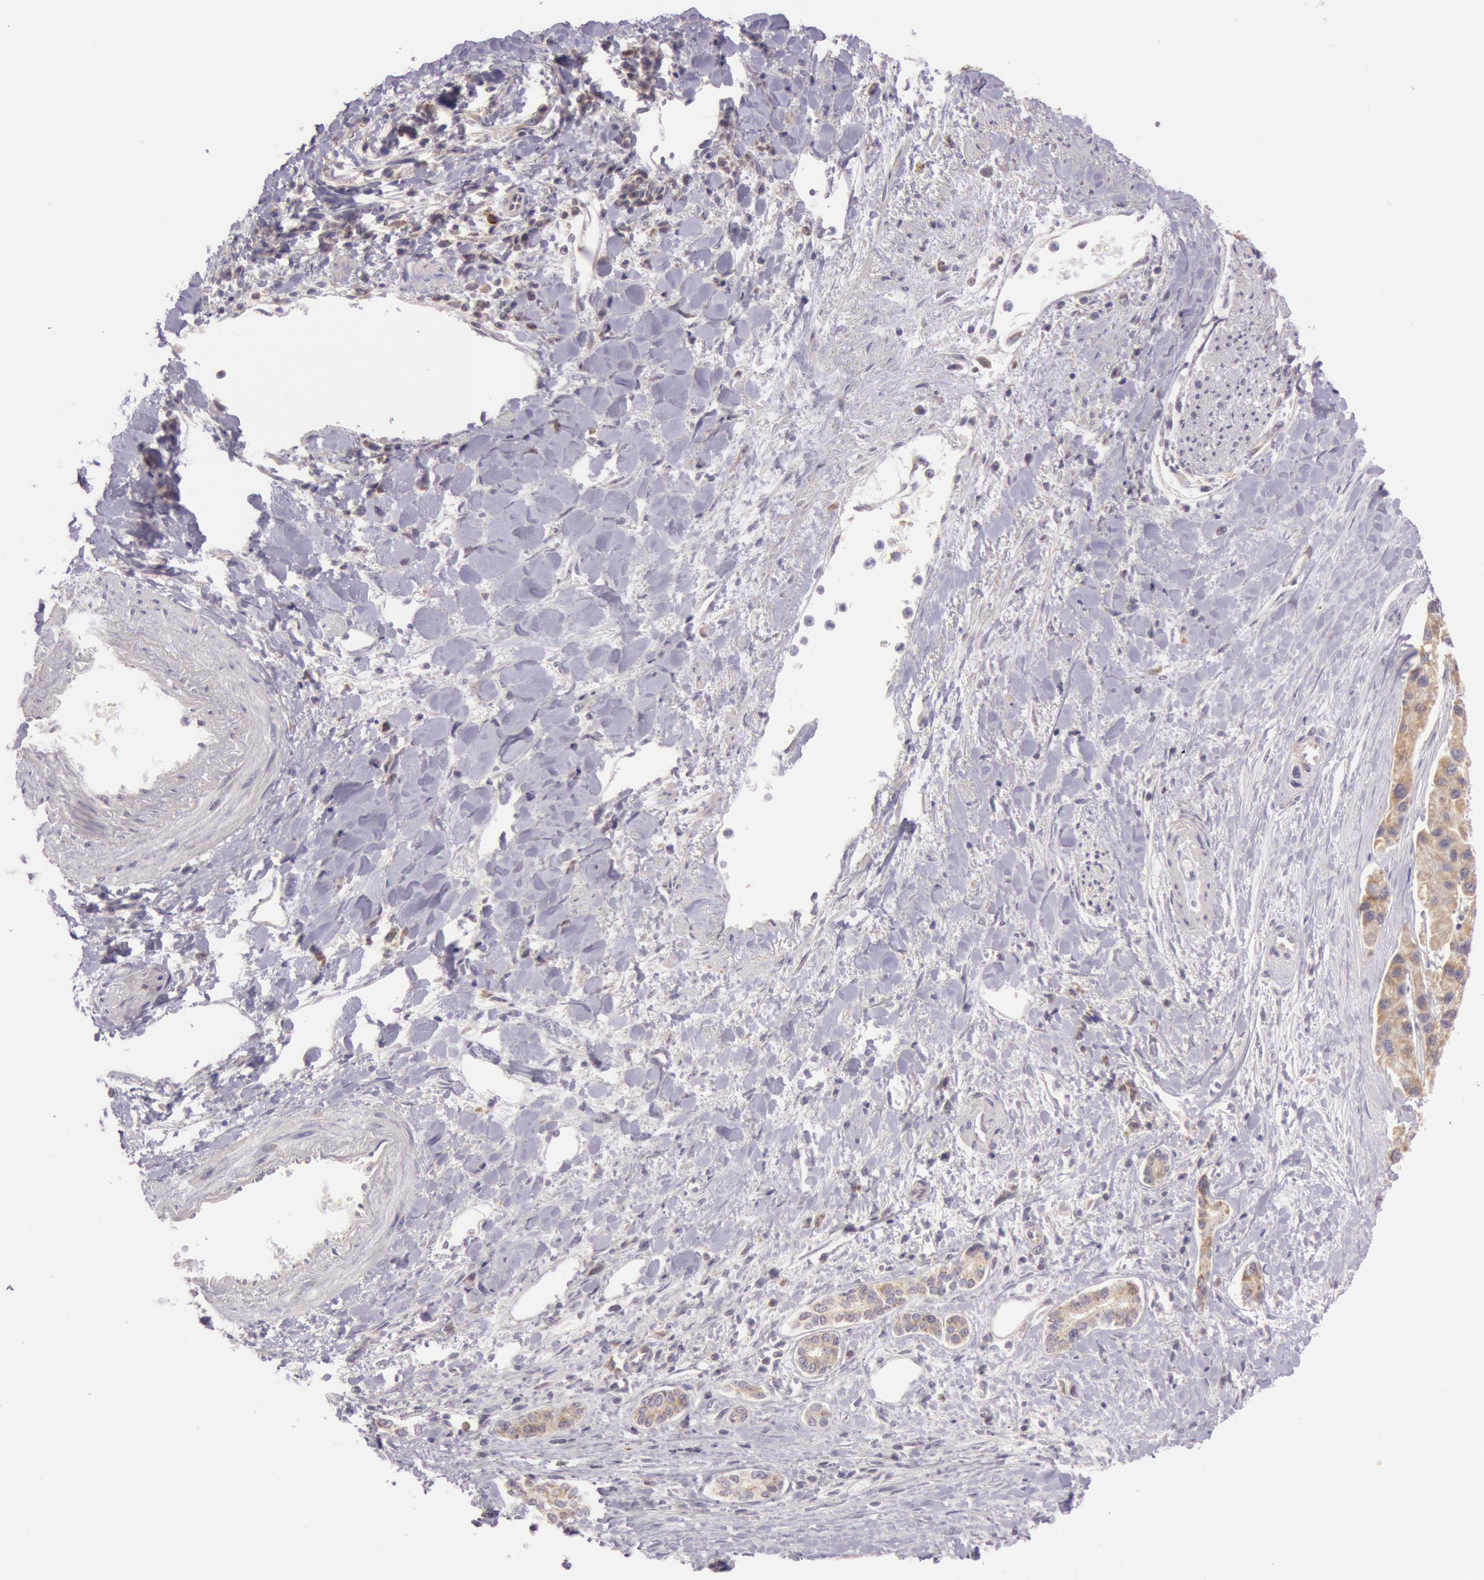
{"staining": {"intensity": "moderate", "quantity": ">75%", "location": "cytoplasmic/membranous"}, "tissue": "liver cancer", "cell_type": "Tumor cells", "image_type": "cancer", "snomed": [{"axis": "morphology", "description": "Carcinoma, Hepatocellular, NOS"}, {"axis": "topography", "description": "Liver"}], "caption": "Liver hepatocellular carcinoma was stained to show a protein in brown. There is medium levels of moderate cytoplasmic/membranous positivity in approximately >75% of tumor cells.", "gene": "CDK16", "patient": {"sex": "female", "age": 85}}